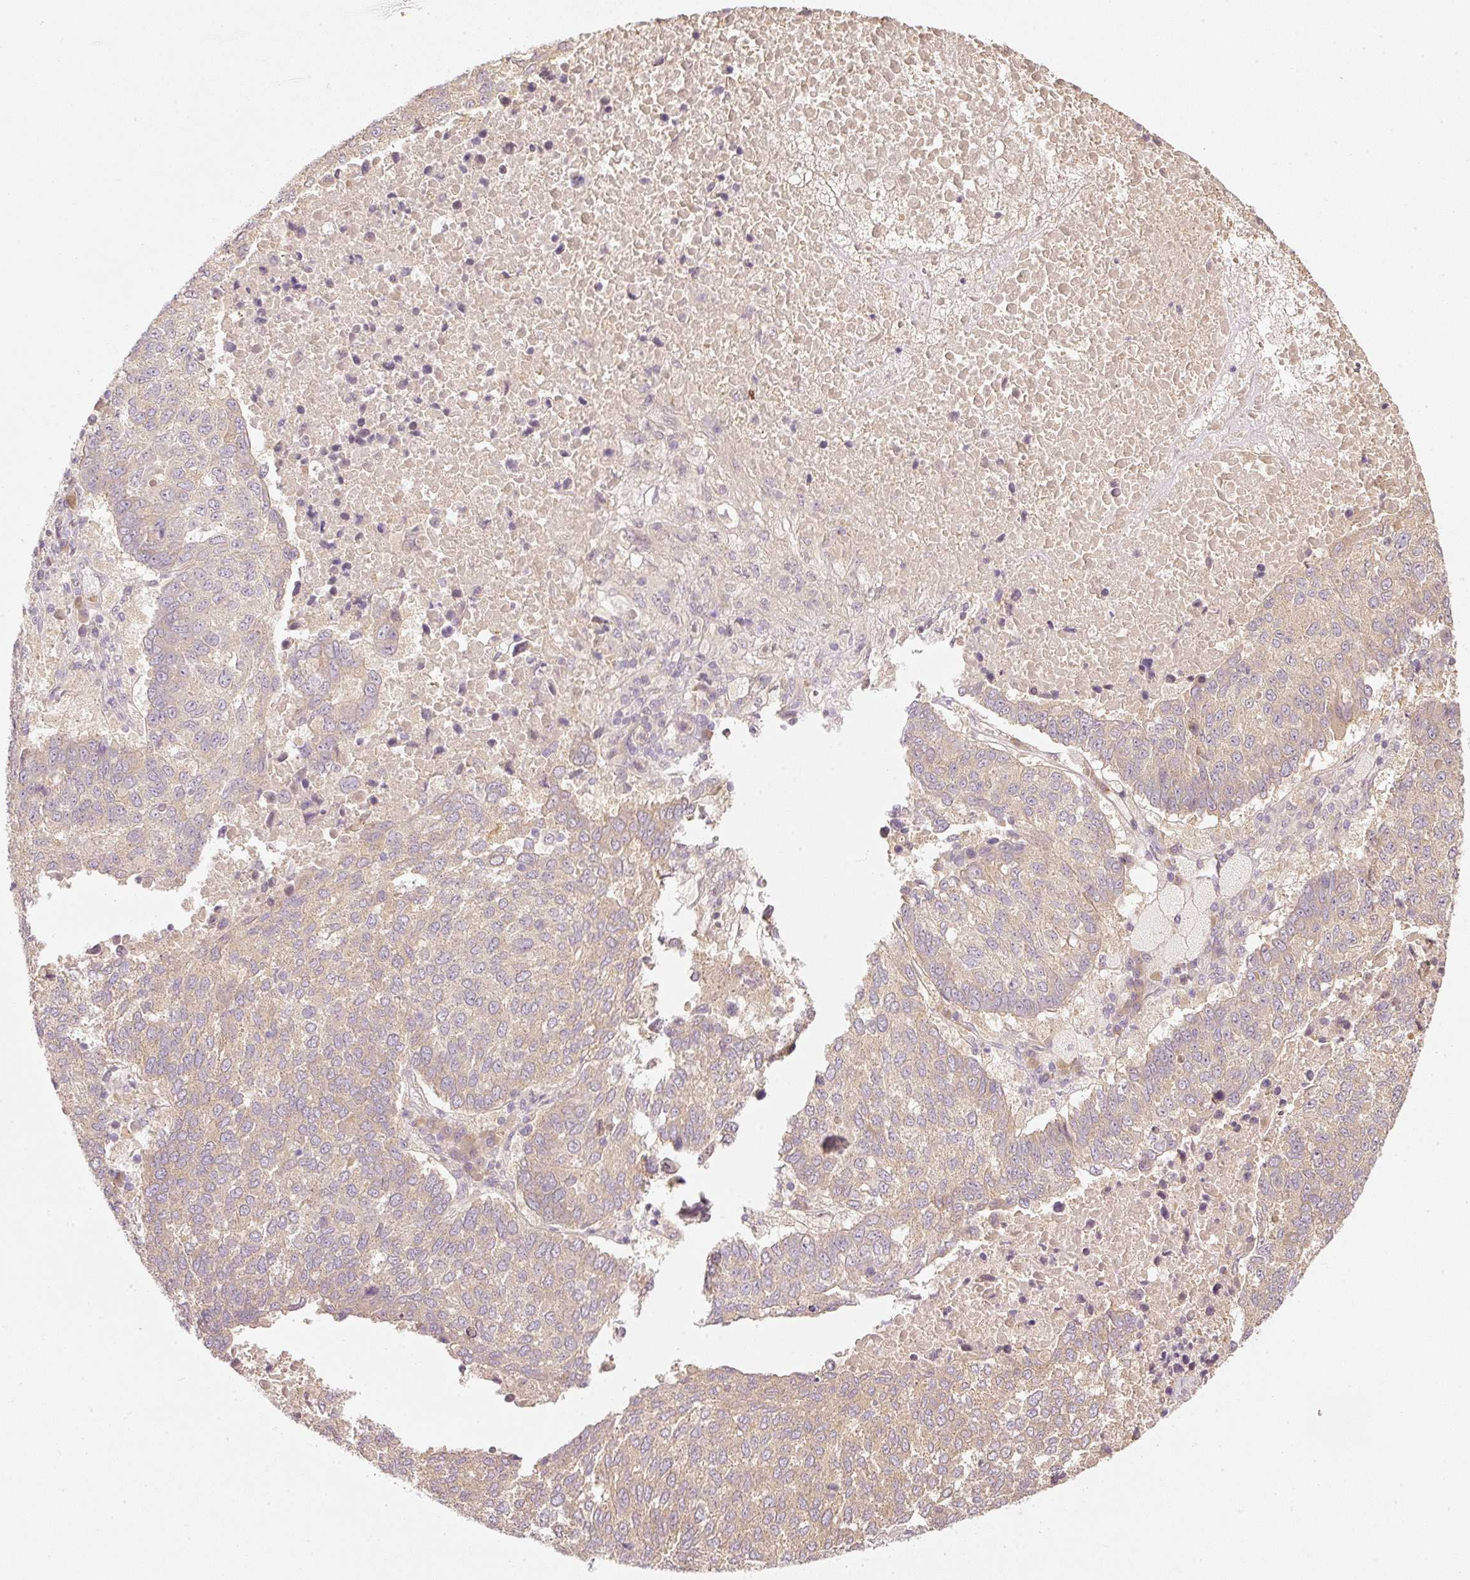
{"staining": {"intensity": "weak", "quantity": "25%-75%", "location": "cytoplasmic/membranous"}, "tissue": "lung cancer", "cell_type": "Tumor cells", "image_type": "cancer", "snomed": [{"axis": "morphology", "description": "Squamous cell carcinoma, NOS"}, {"axis": "topography", "description": "Lung"}], "caption": "Protein expression analysis of lung squamous cell carcinoma shows weak cytoplasmic/membranous expression in approximately 25%-75% of tumor cells. Immunohistochemistry (ihc) stains the protein in brown and the nuclei are stained blue.", "gene": "CTTNBP2", "patient": {"sex": "male", "age": 73}}